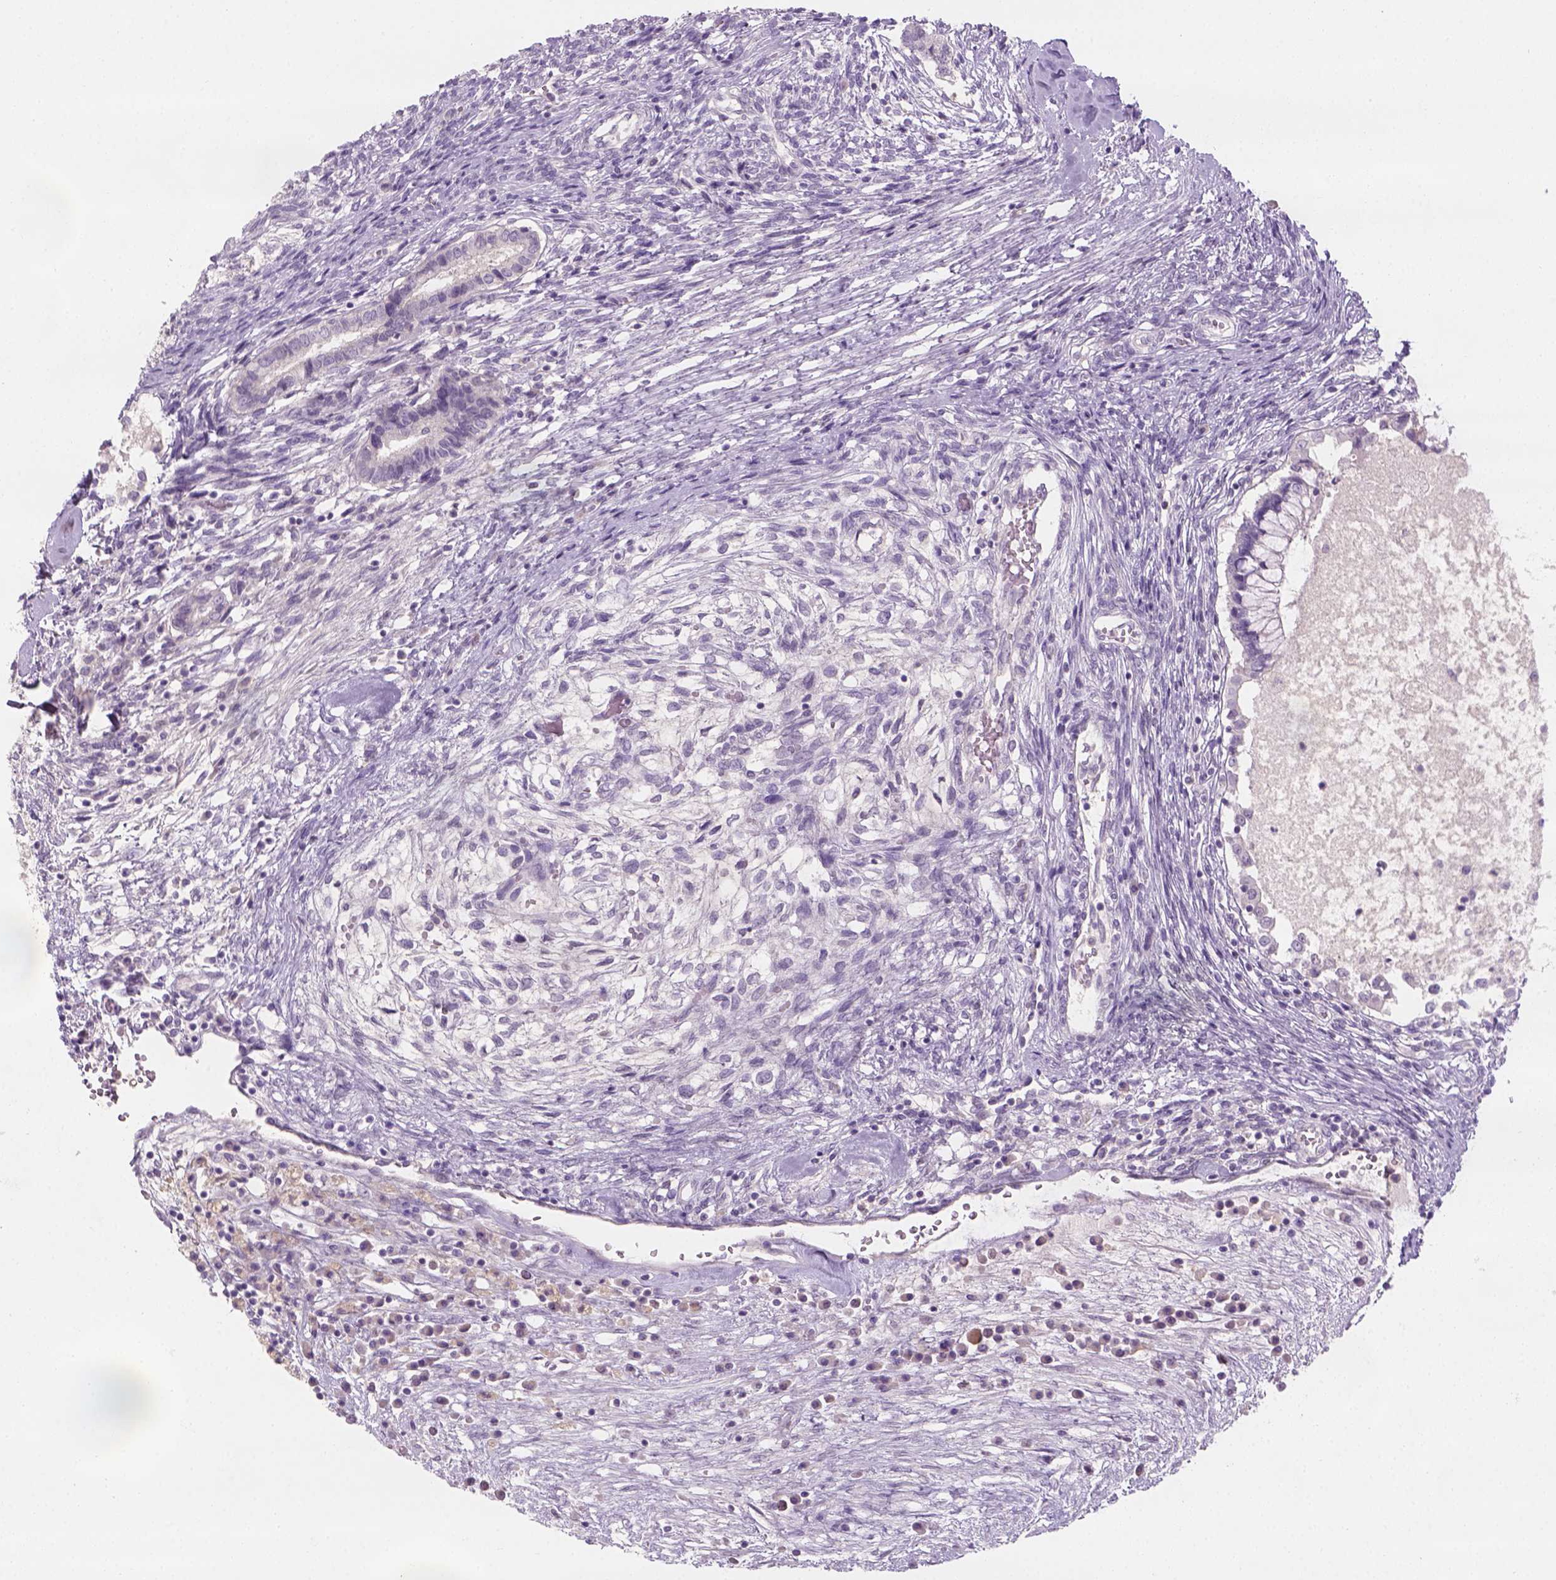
{"staining": {"intensity": "negative", "quantity": "none", "location": "none"}, "tissue": "testis cancer", "cell_type": "Tumor cells", "image_type": "cancer", "snomed": [{"axis": "morphology", "description": "Carcinoma, Embryonal, NOS"}, {"axis": "topography", "description": "Testis"}], "caption": "IHC image of neoplastic tissue: human testis embryonal carcinoma stained with DAB (3,3'-diaminobenzidine) demonstrates no significant protein expression in tumor cells.", "gene": "GFI1B", "patient": {"sex": "male", "age": 37}}